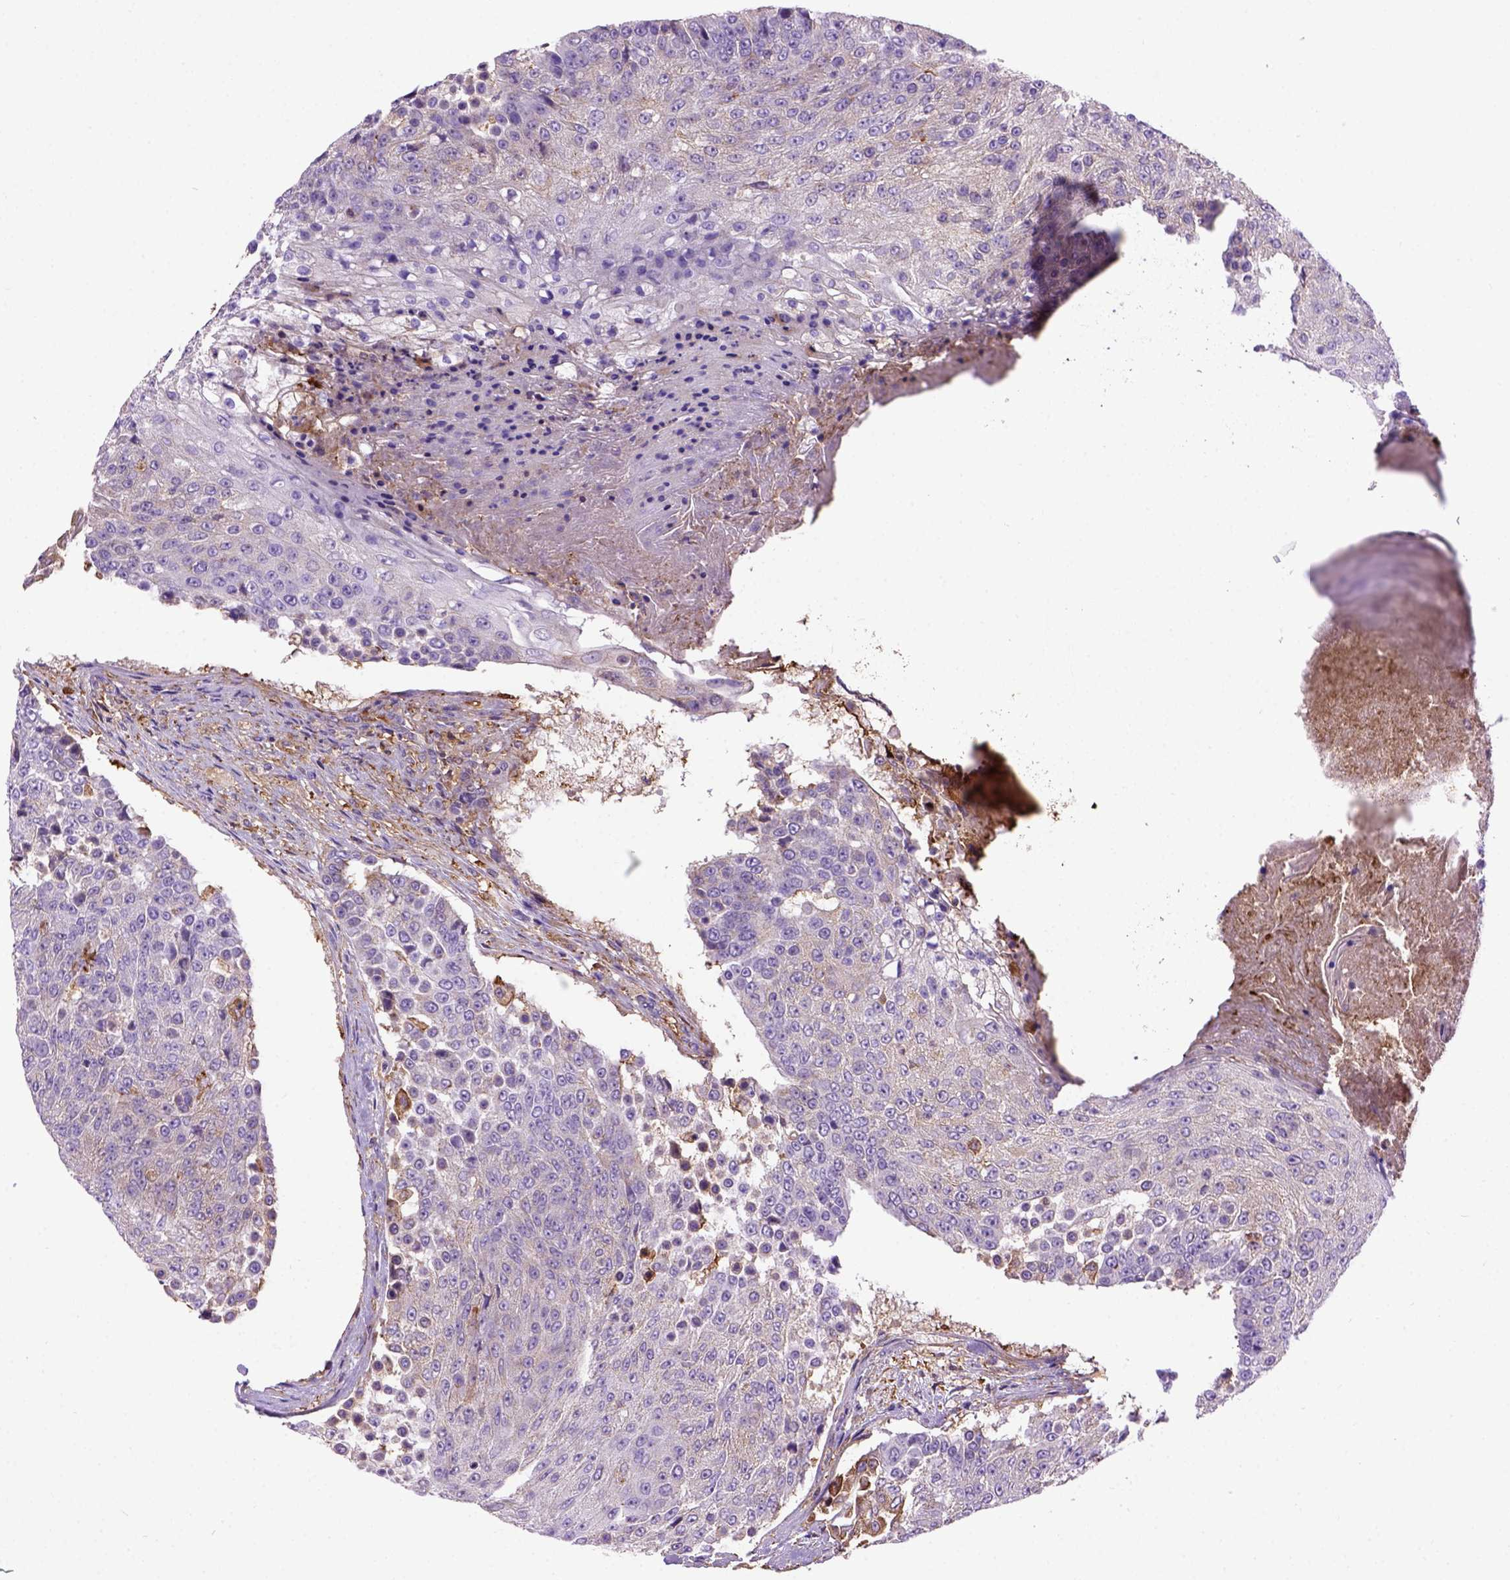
{"staining": {"intensity": "negative", "quantity": "none", "location": "none"}, "tissue": "urothelial cancer", "cell_type": "Tumor cells", "image_type": "cancer", "snomed": [{"axis": "morphology", "description": "Urothelial carcinoma, High grade"}, {"axis": "topography", "description": "Urinary bladder"}], "caption": "Micrograph shows no significant protein positivity in tumor cells of urothelial carcinoma (high-grade).", "gene": "MVP", "patient": {"sex": "female", "age": 63}}